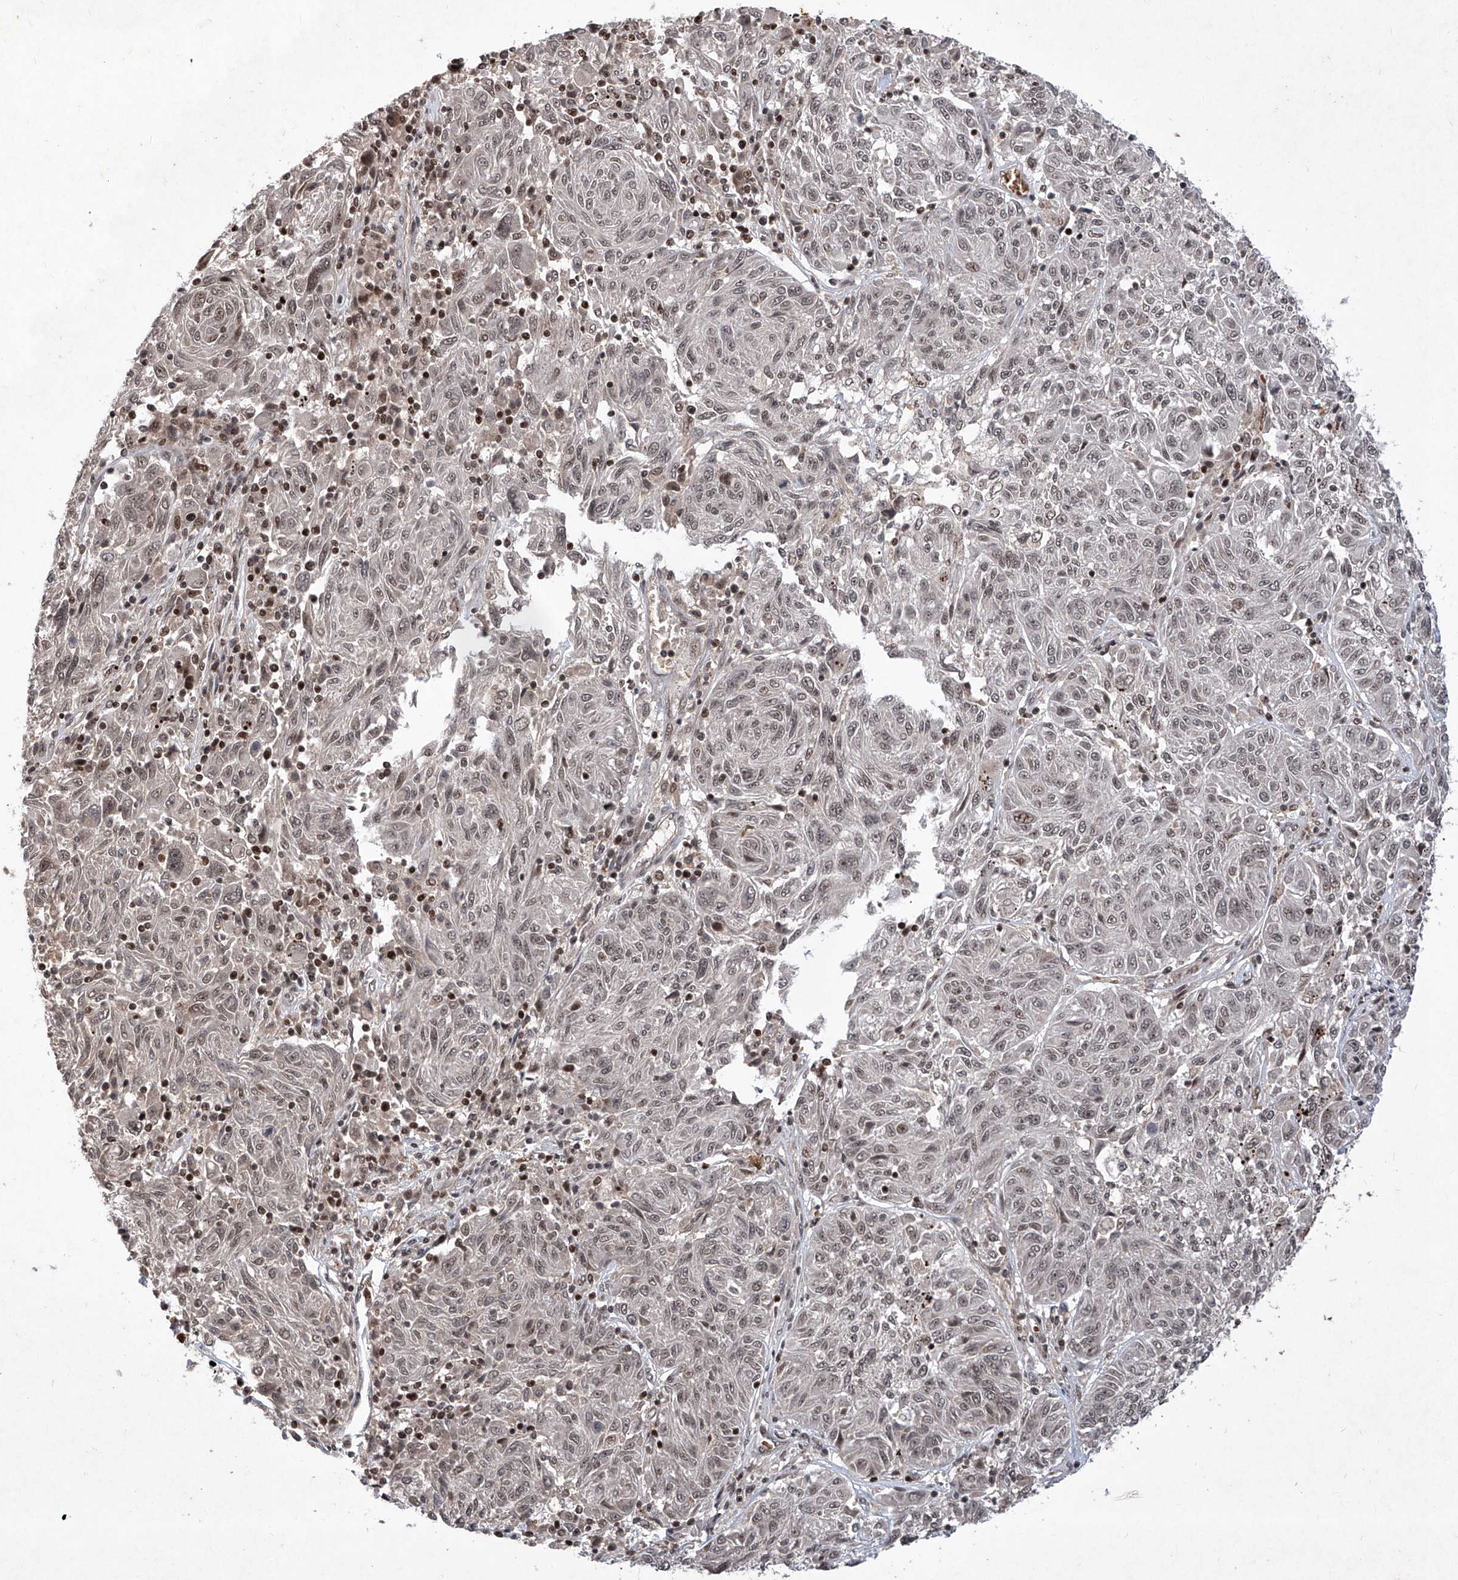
{"staining": {"intensity": "moderate", "quantity": "25%-75%", "location": "nuclear"}, "tissue": "melanoma", "cell_type": "Tumor cells", "image_type": "cancer", "snomed": [{"axis": "morphology", "description": "Malignant melanoma, NOS"}, {"axis": "topography", "description": "Skin"}], "caption": "This micrograph reveals malignant melanoma stained with immunohistochemistry to label a protein in brown. The nuclear of tumor cells show moderate positivity for the protein. Nuclei are counter-stained blue.", "gene": "IRF2", "patient": {"sex": "male", "age": 53}}